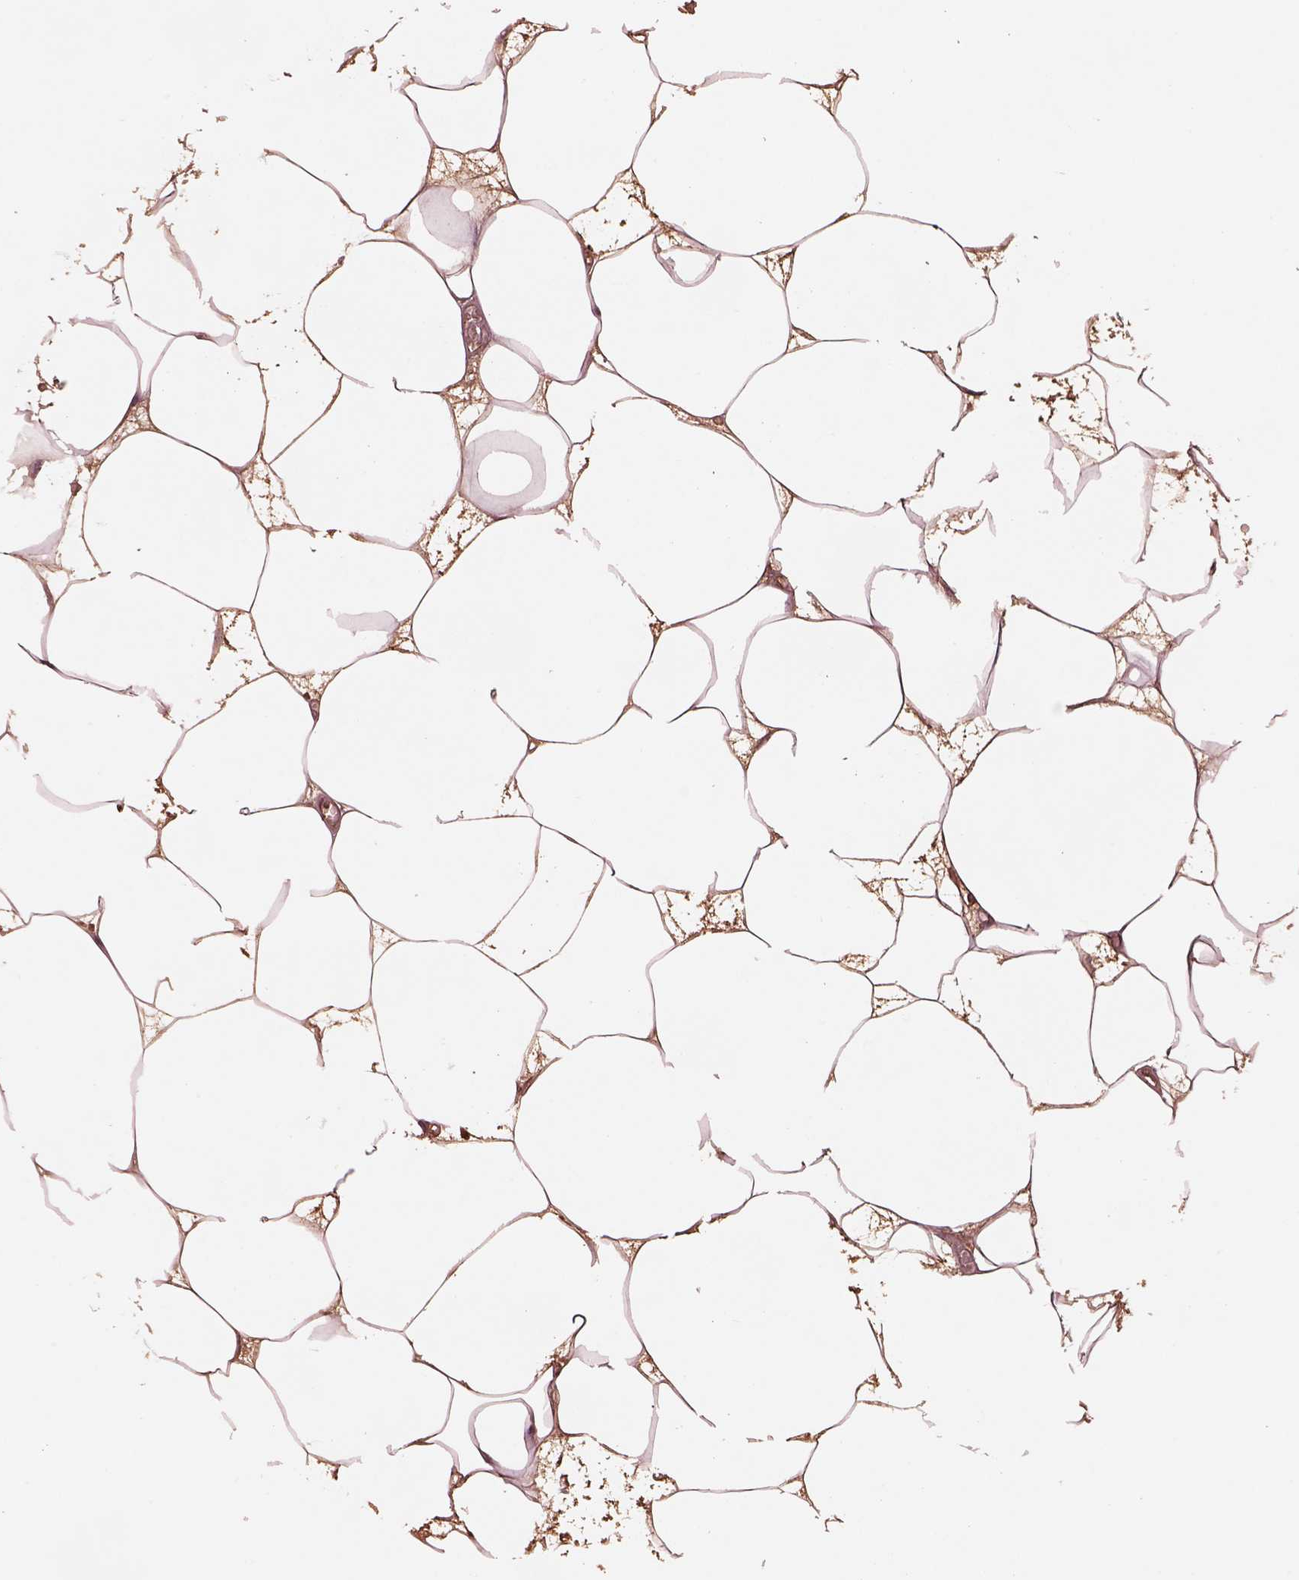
{"staining": {"intensity": "weak", "quantity": ">75%", "location": "cytoplasmic/membranous"}, "tissue": "breast", "cell_type": "Adipocytes", "image_type": "normal", "snomed": [{"axis": "morphology", "description": "Normal tissue, NOS"}, {"axis": "topography", "description": "Breast"}], "caption": "Immunohistochemistry micrograph of unremarkable breast: breast stained using IHC displays low levels of weak protein expression localized specifically in the cytoplasmic/membranous of adipocytes, appearing as a cytoplasmic/membranous brown color.", "gene": "TF", "patient": {"sex": "female", "age": 45}}